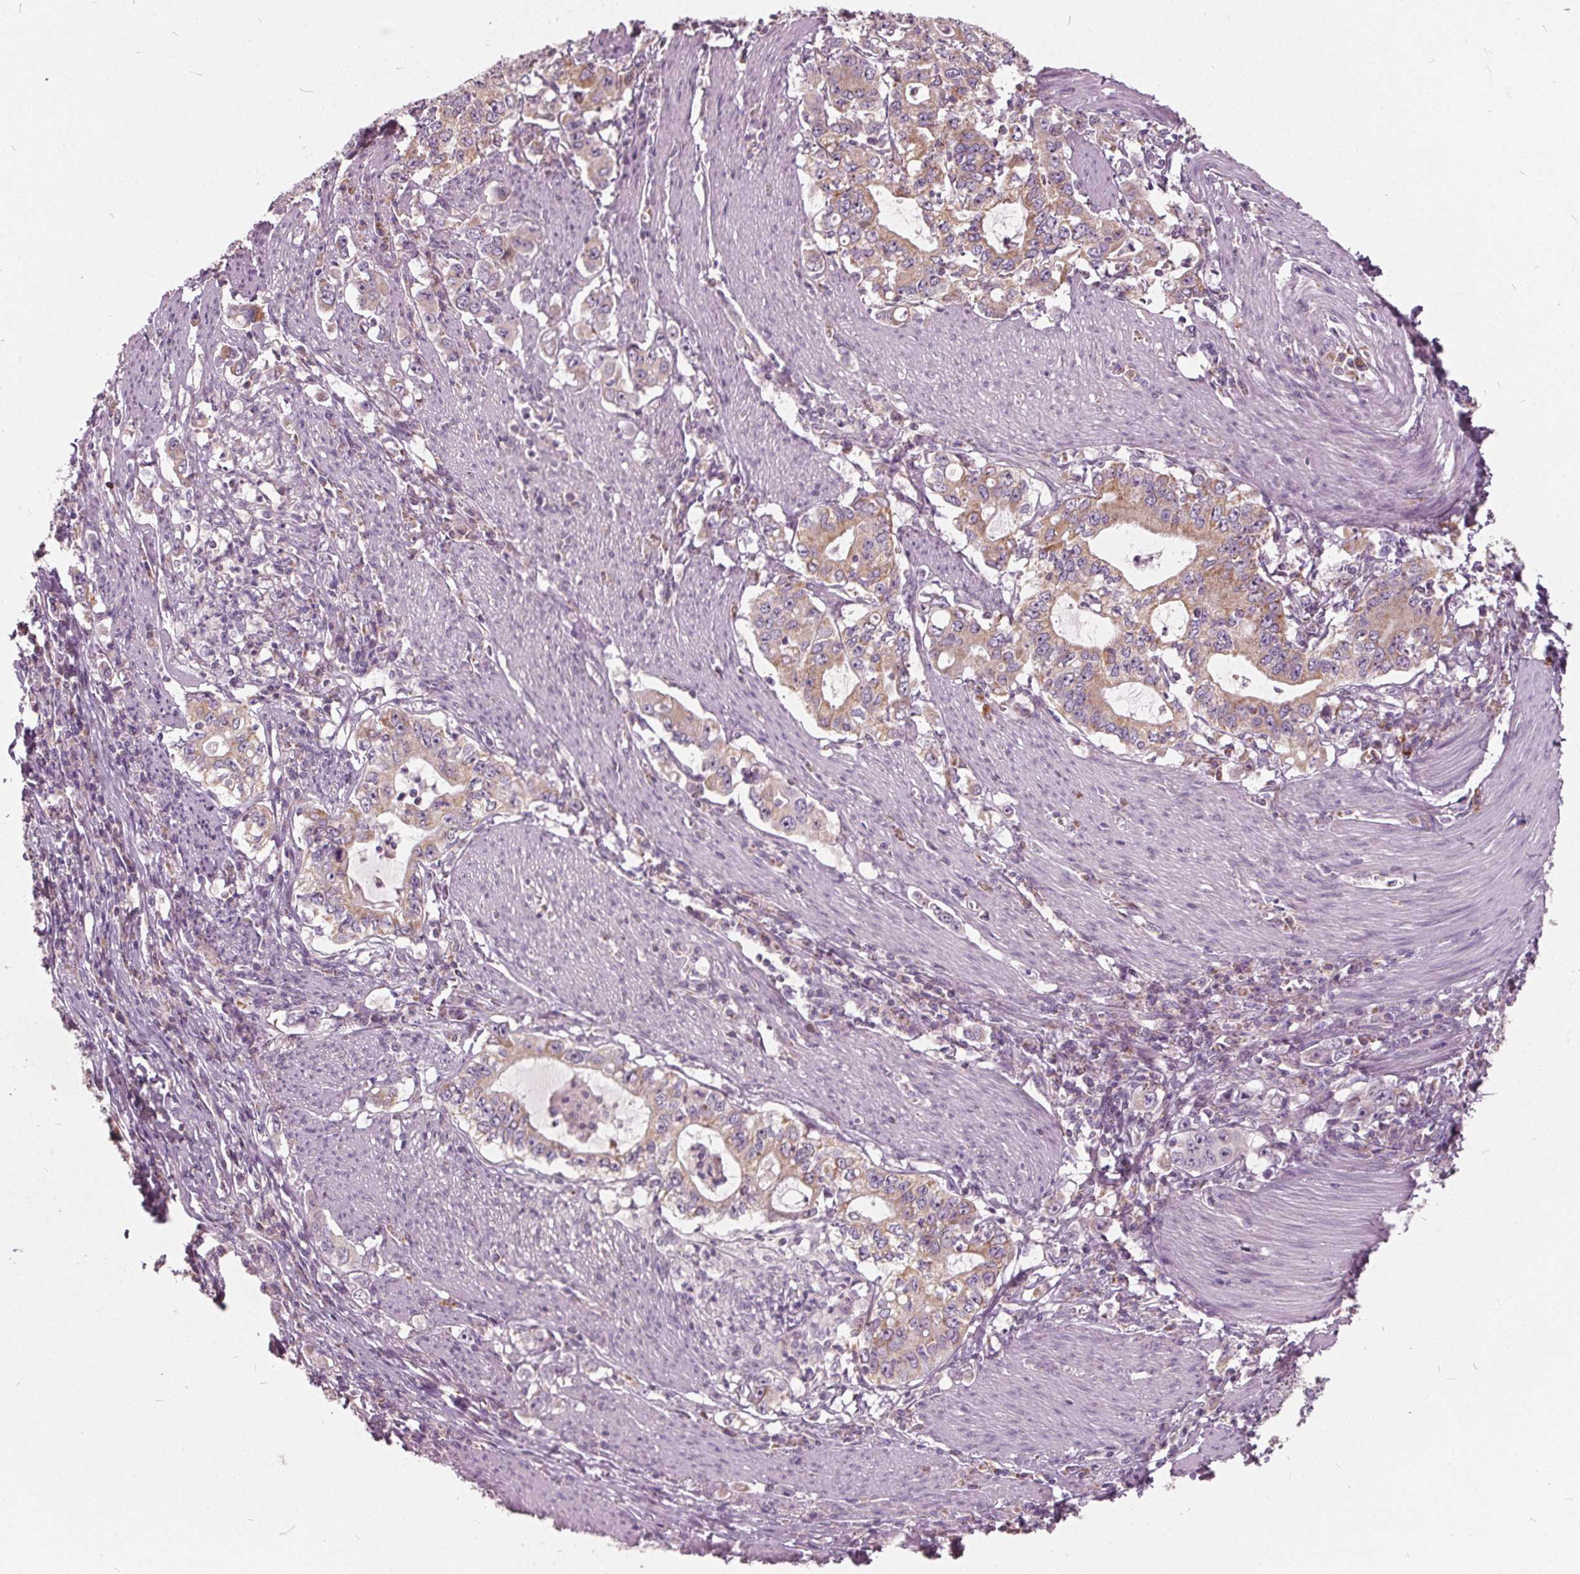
{"staining": {"intensity": "moderate", "quantity": ">75%", "location": "cytoplasmic/membranous"}, "tissue": "stomach cancer", "cell_type": "Tumor cells", "image_type": "cancer", "snomed": [{"axis": "morphology", "description": "Adenocarcinoma, NOS"}, {"axis": "topography", "description": "Stomach, lower"}], "caption": "Tumor cells demonstrate medium levels of moderate cytoplasmic/membranous expression in approximately >75% of cells in stomach cancer (adenocarcinoma).", "gene": "ECI2", "patient": {"sex": "female", "age": 72}}